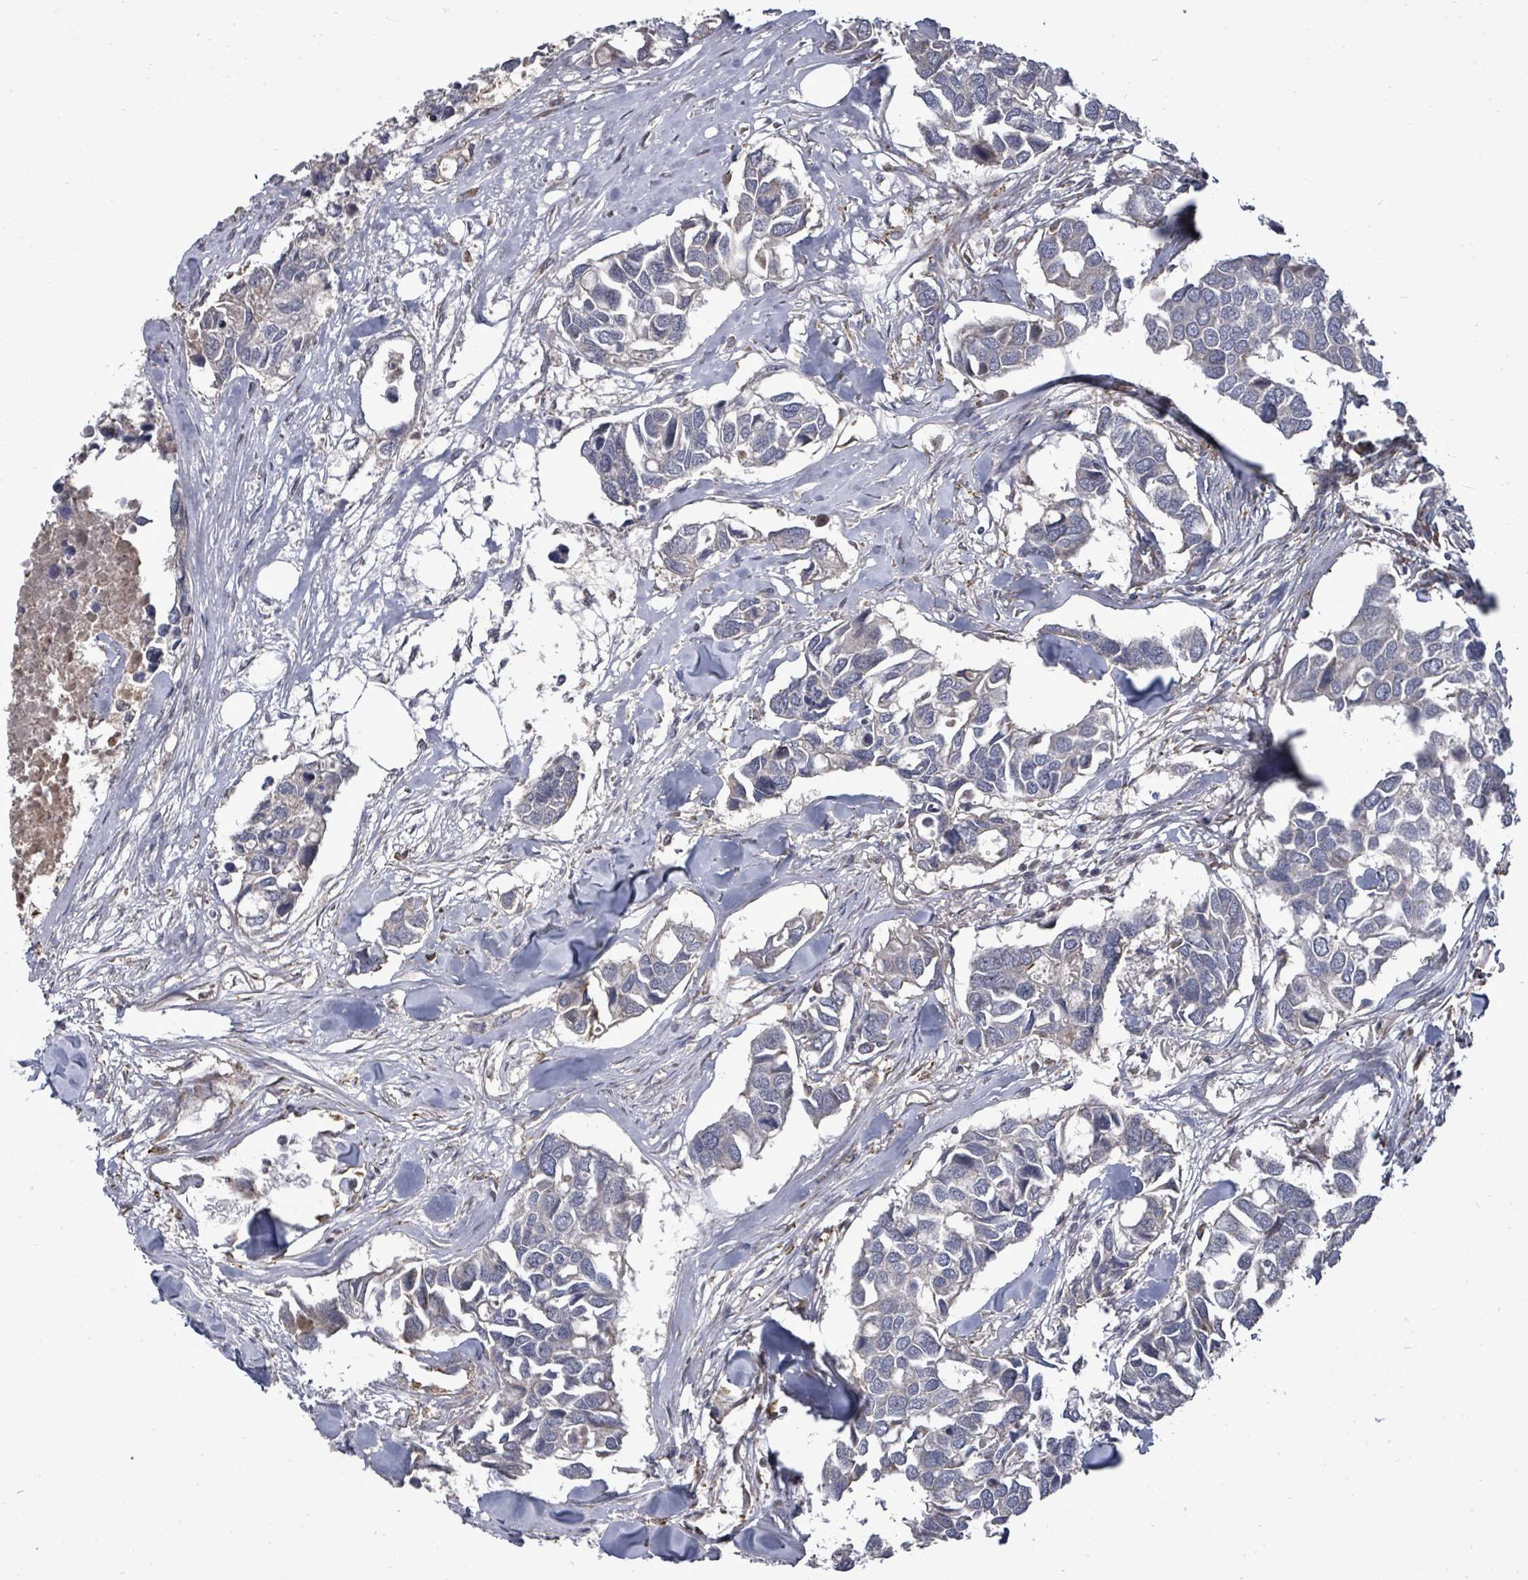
{"staining": {"intensity": "negative", "quantity": "none", "location": "none"}, "tissue": "breast cancer", "cell_type": "Tumor cells", "image_type": "cancer", "snomed": [{"axis": "morphology", "description": "Duct carcinoma"}, {"axis": "topography", "description": "Breast"}], "caption": "Immunohistochemistry (IHC) of human breast cancer (invasive ductal carcinoma) demonstrates no expression in tumor cells.", "gene": "POMGNT2", "patient": {"sex": "female", "age": 83}}